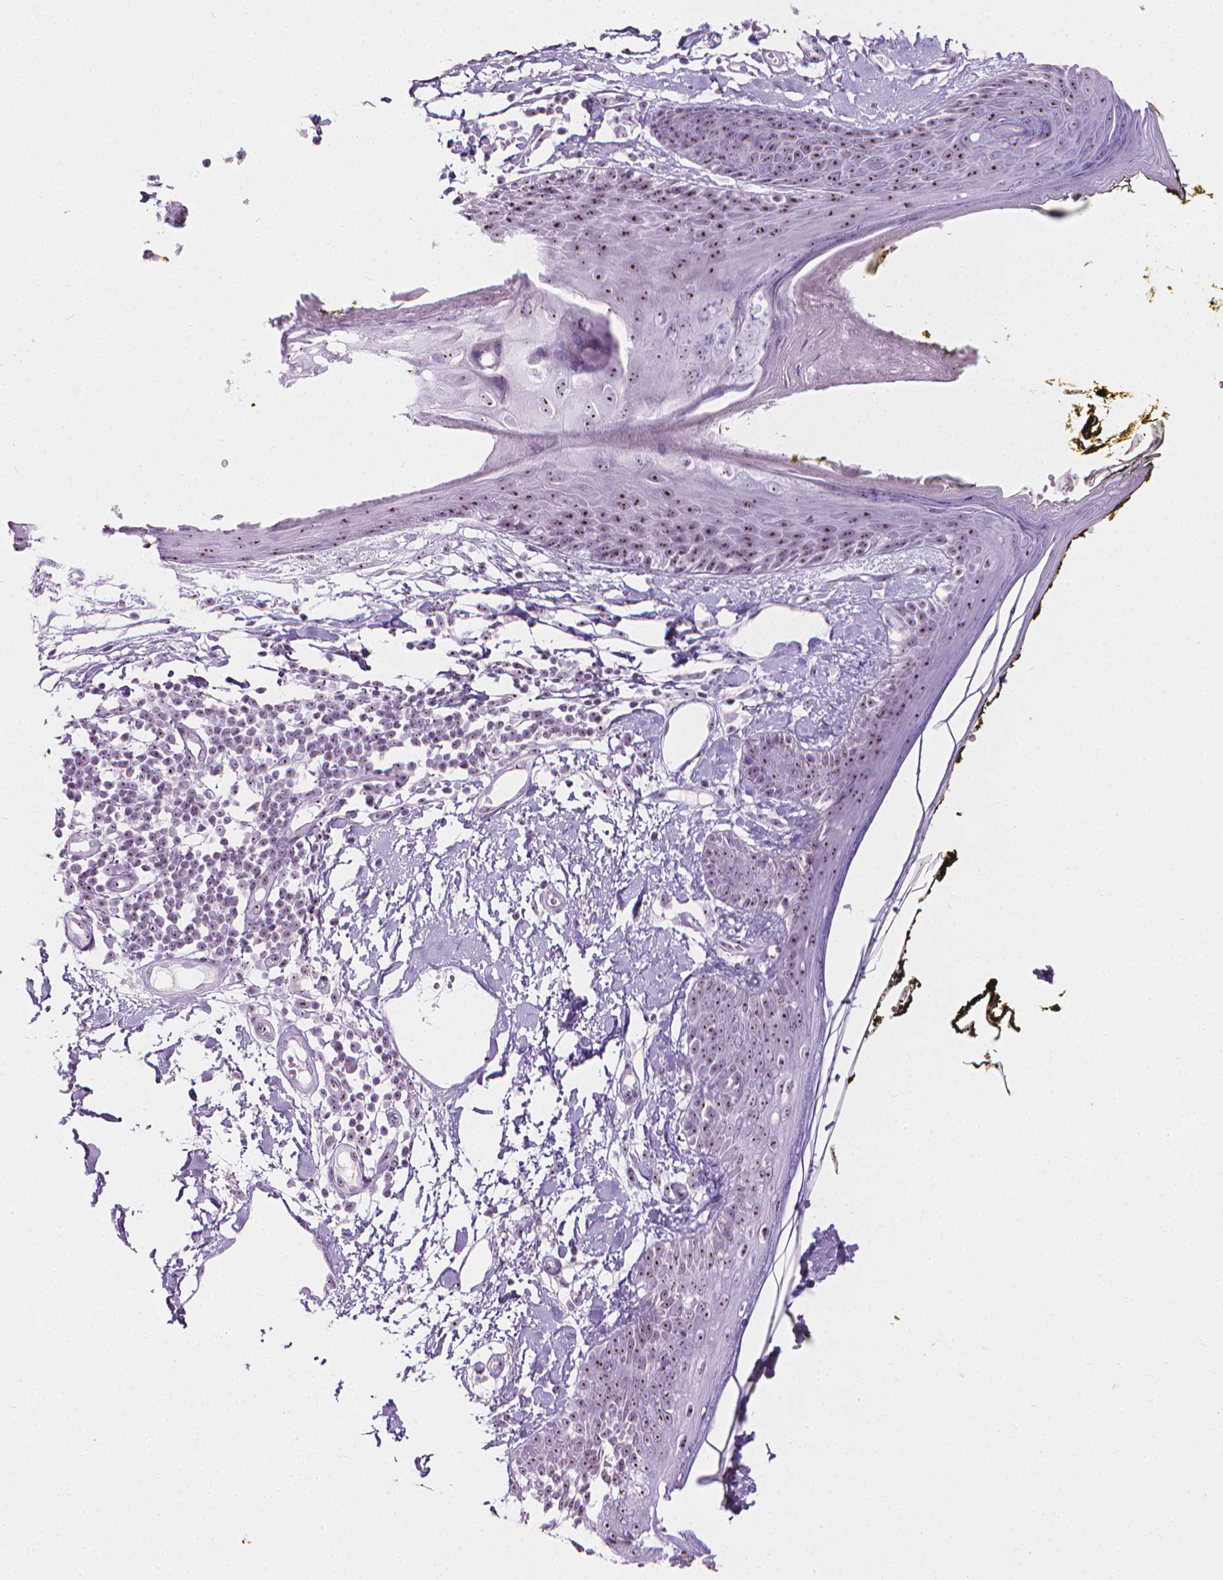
{"staining": {"intensity": "negative", "quantity": "none", "location": "none"}, "tissue": "skin", "cell_type": "Fibroblasts", "image_type": "normal", "snomed": [{"axis": "morphology", "description": "Normal tissue, NOS"}, {"axis": "topography", "description": "Skin"}], "caption": "The photomicrograph demonstrates no staining of fibroblasts in normal skin. (Brightfield microscopy of DAB (3,3'-diaminobenzidine) IHC at high magnification).", "gene": "NOL7", "patient": {"sex": "male", "age": 76}}